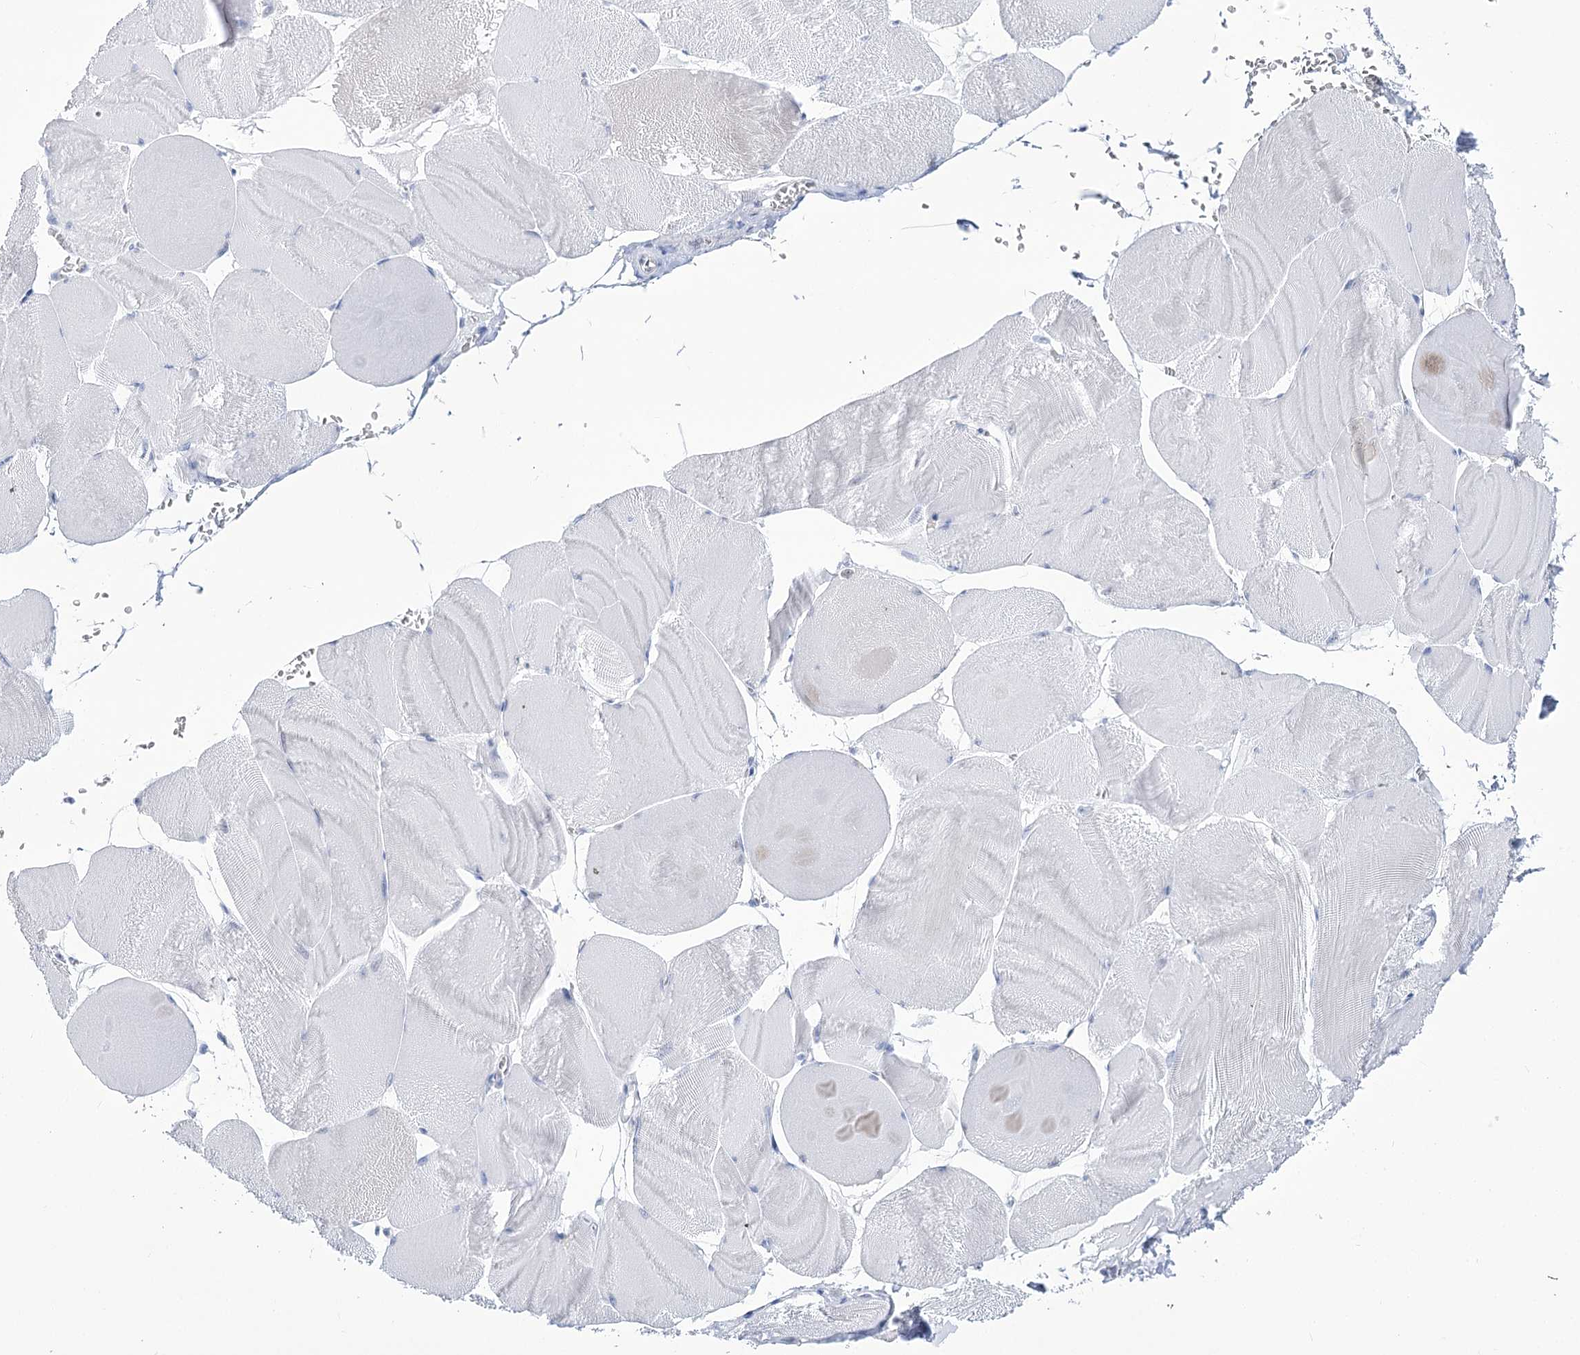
{"staining": {"intensity": "negative", "quantity": "none", "location": "none"}, "tissue": "skeletal muscle", "cell_type": "Myocytes", "image_type": "normal", "snomed": [{"axis": "morphology", "description": "Normal tissue, NOS"}, {"axis": "morphology", "description": "Basal cell carcinoma"}, {"axis": "topography", "description": "Skeletal muscle"}], "caption": "The IHC micrograph has no significant staining in myocytes of skeletal muscle.", "gene": "UBA6", "patient": {"sex": "female", "age": 64}}